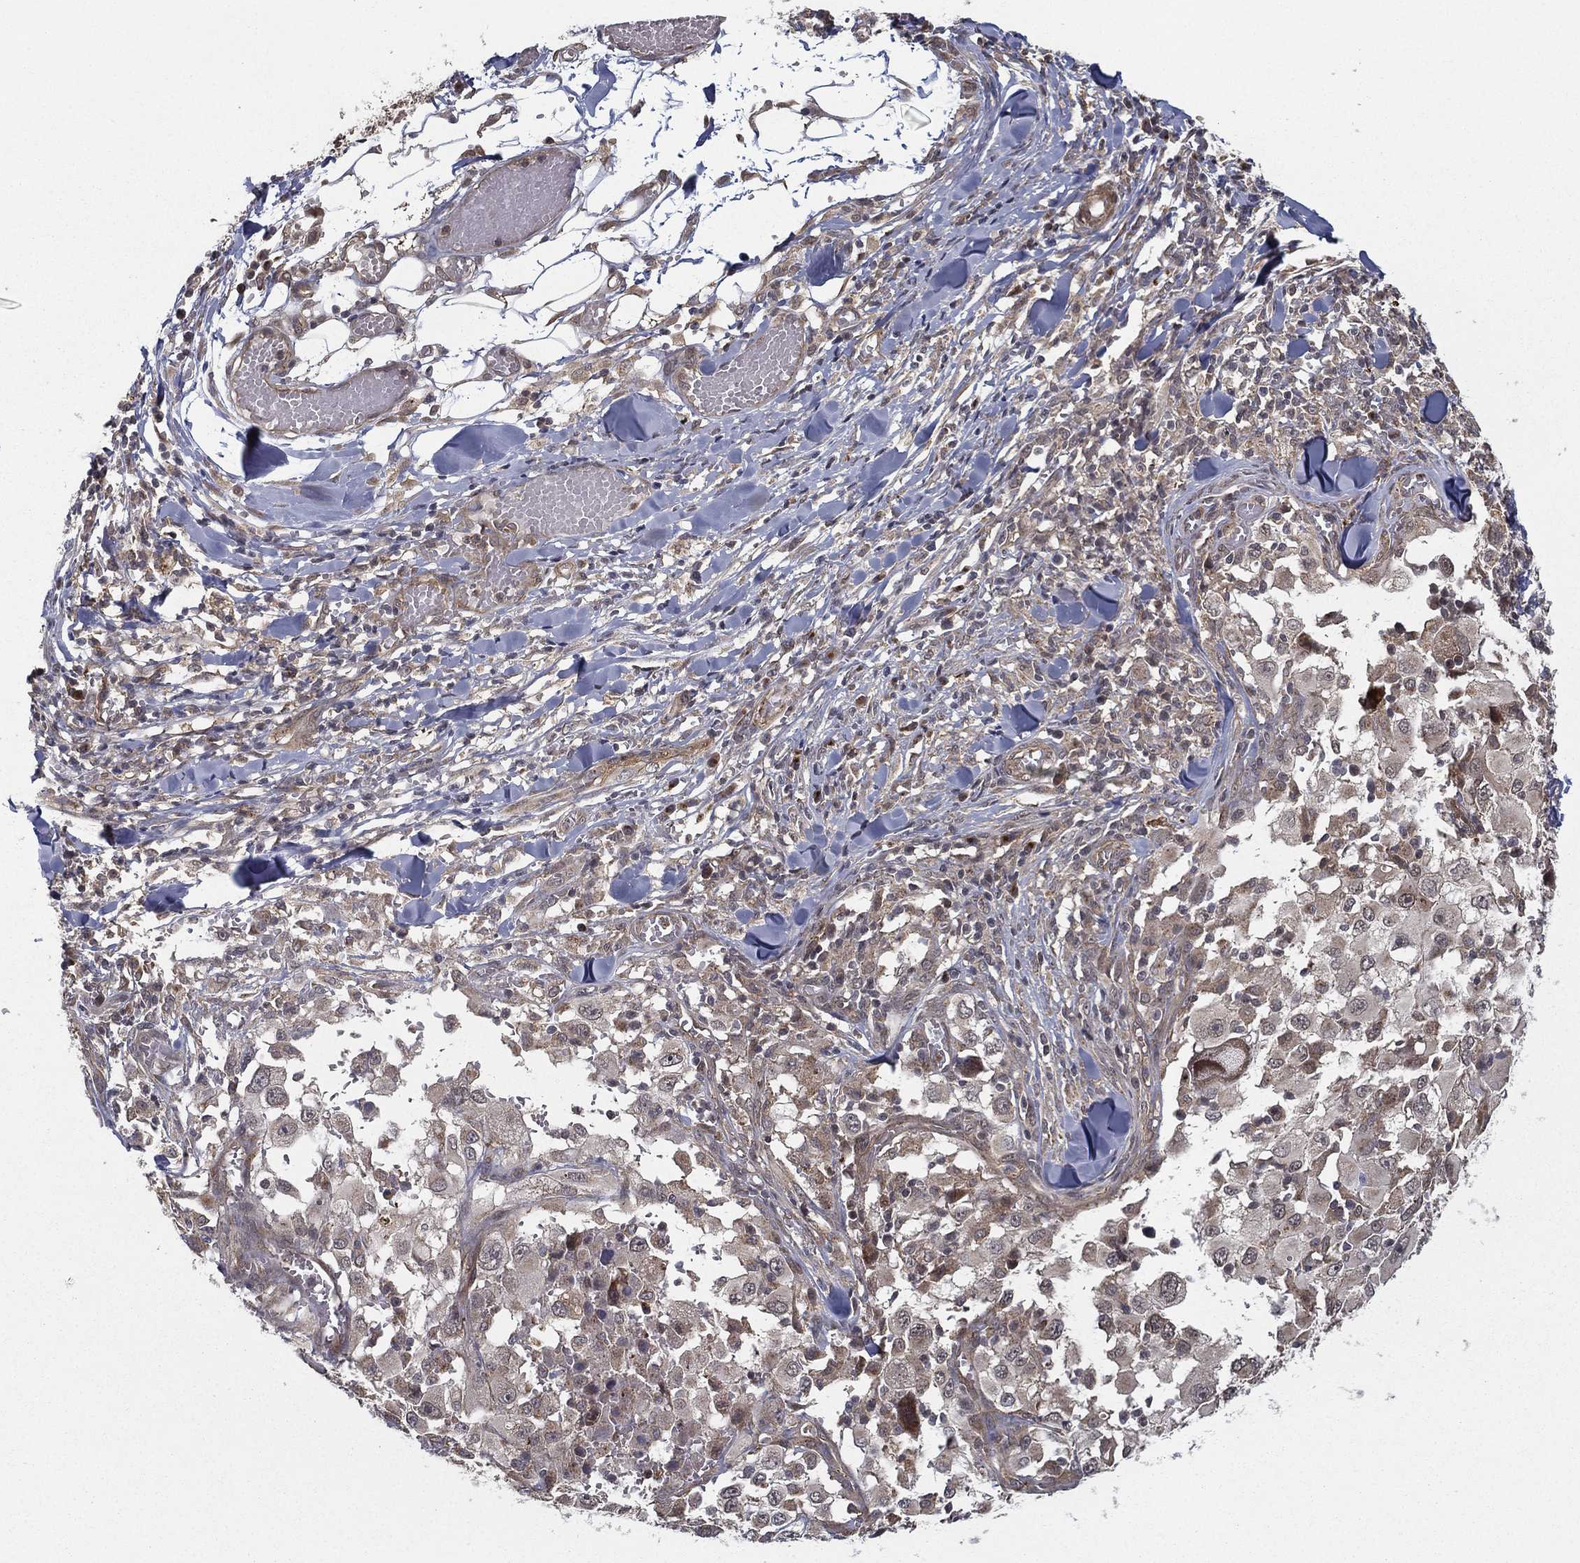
{"staining": {"intensity": "weak", "quantity": "<25%", "location": "cytoplasmic/membranous"}, "tissue": "melanoma", "cell_type": "Tumor cells", "image_type": "cancer", "snomed": [{"axis": "morphology", "description": "Malignant melanoma, Metastatic site"}, {"axis": "topography", "description": "Lymph node"}], "caption": "A high-resolution histopathology image shows IHC staining of malignant melanoma (metastatic site), which demonstrates no significant expression in tumor cells.", "gene": "UACA", "patient": {"sex": "male", "age": 50}}